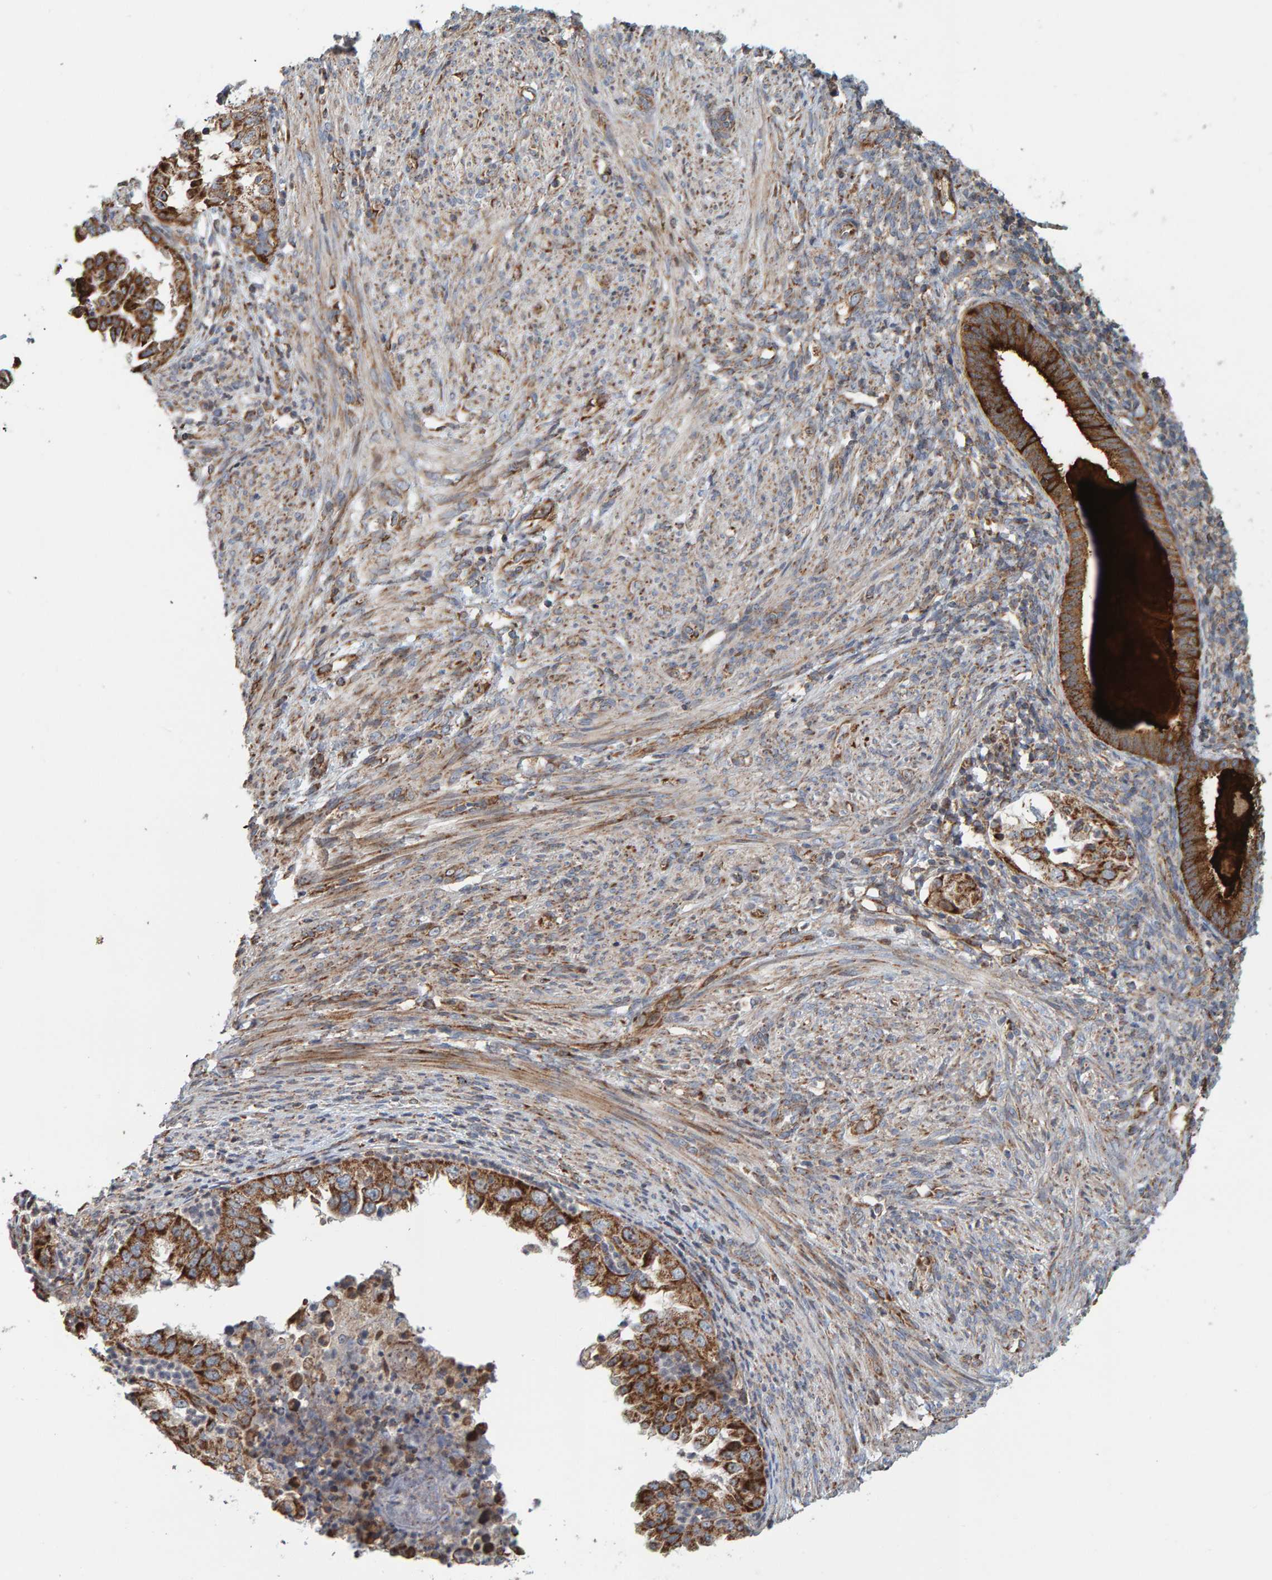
{"staining": {"intensity": "strong", "quantity": ">75%", "location": "cytoplasmic/membranous"}, "tissue": "endometrial cancer", "cell_type": "Tumor cells", "image_type": "cancer", "snomed": [{"axis": "morphology", "description": "Adenocarcinoma, NOS"}, {"axis": "topography", "description": "Endometrium"}], "caption": "High-magnification brightfield microscopy of endometrial adenocarcinoma stained with DAB (3,3'-diaminobenzidine) (brown) and counterstained with hematoxylin (blue). tumor cells exhibit strong cytoplasmic/membranous staining is present in approximately>75% of cells. The staining was performed using DAB (3,3'-diaminobenzidine), with brown indicating positive protein expression. Nuclei are stained blue with hematoxylin.", "gene": "MRPL45", "patient": {"sex": "female", "age": 85}}